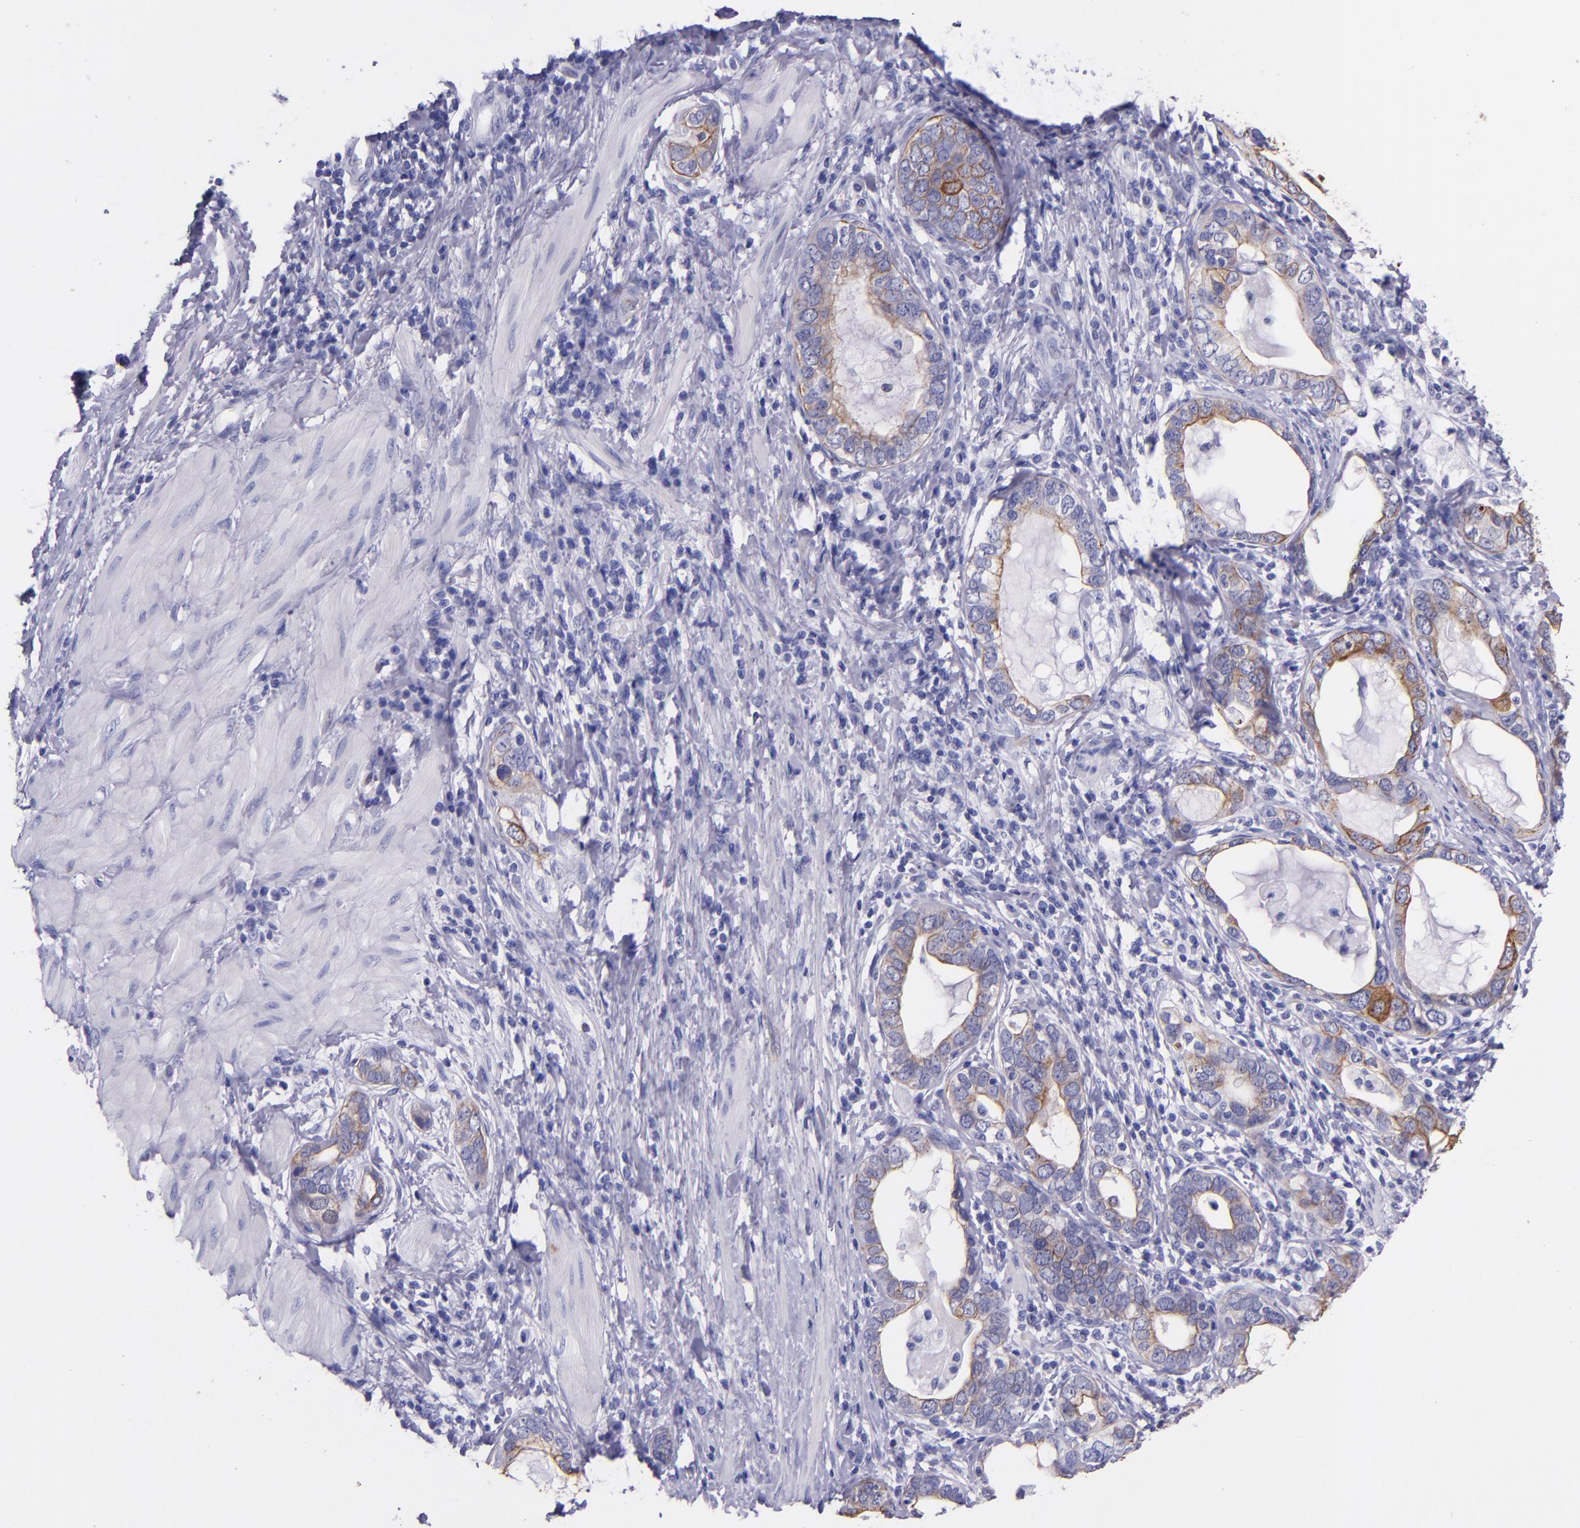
{"staining": {"intensity": "moderate", "quantity": ">75%", "location": "cytoplasmic/membranous"}, "tissue": "stomach cancer", "cell_type": "Tumor cells", "image_type": "cancer", "snomed": [{"axis": "morphology", "description": "Adenocarcinoma, NOS"}, {"axis": "topography", "description": "Stomach, lower"}], "caption": "A high-resolution micrograph shows IHC staining of stomach cancer (adenocarcinoma), which reveals moderate cytoplasmic/membranous expression in about >75% of tumor cells.", "gene": "KRT4", "patient": {"sex": "female", "age": 93}}